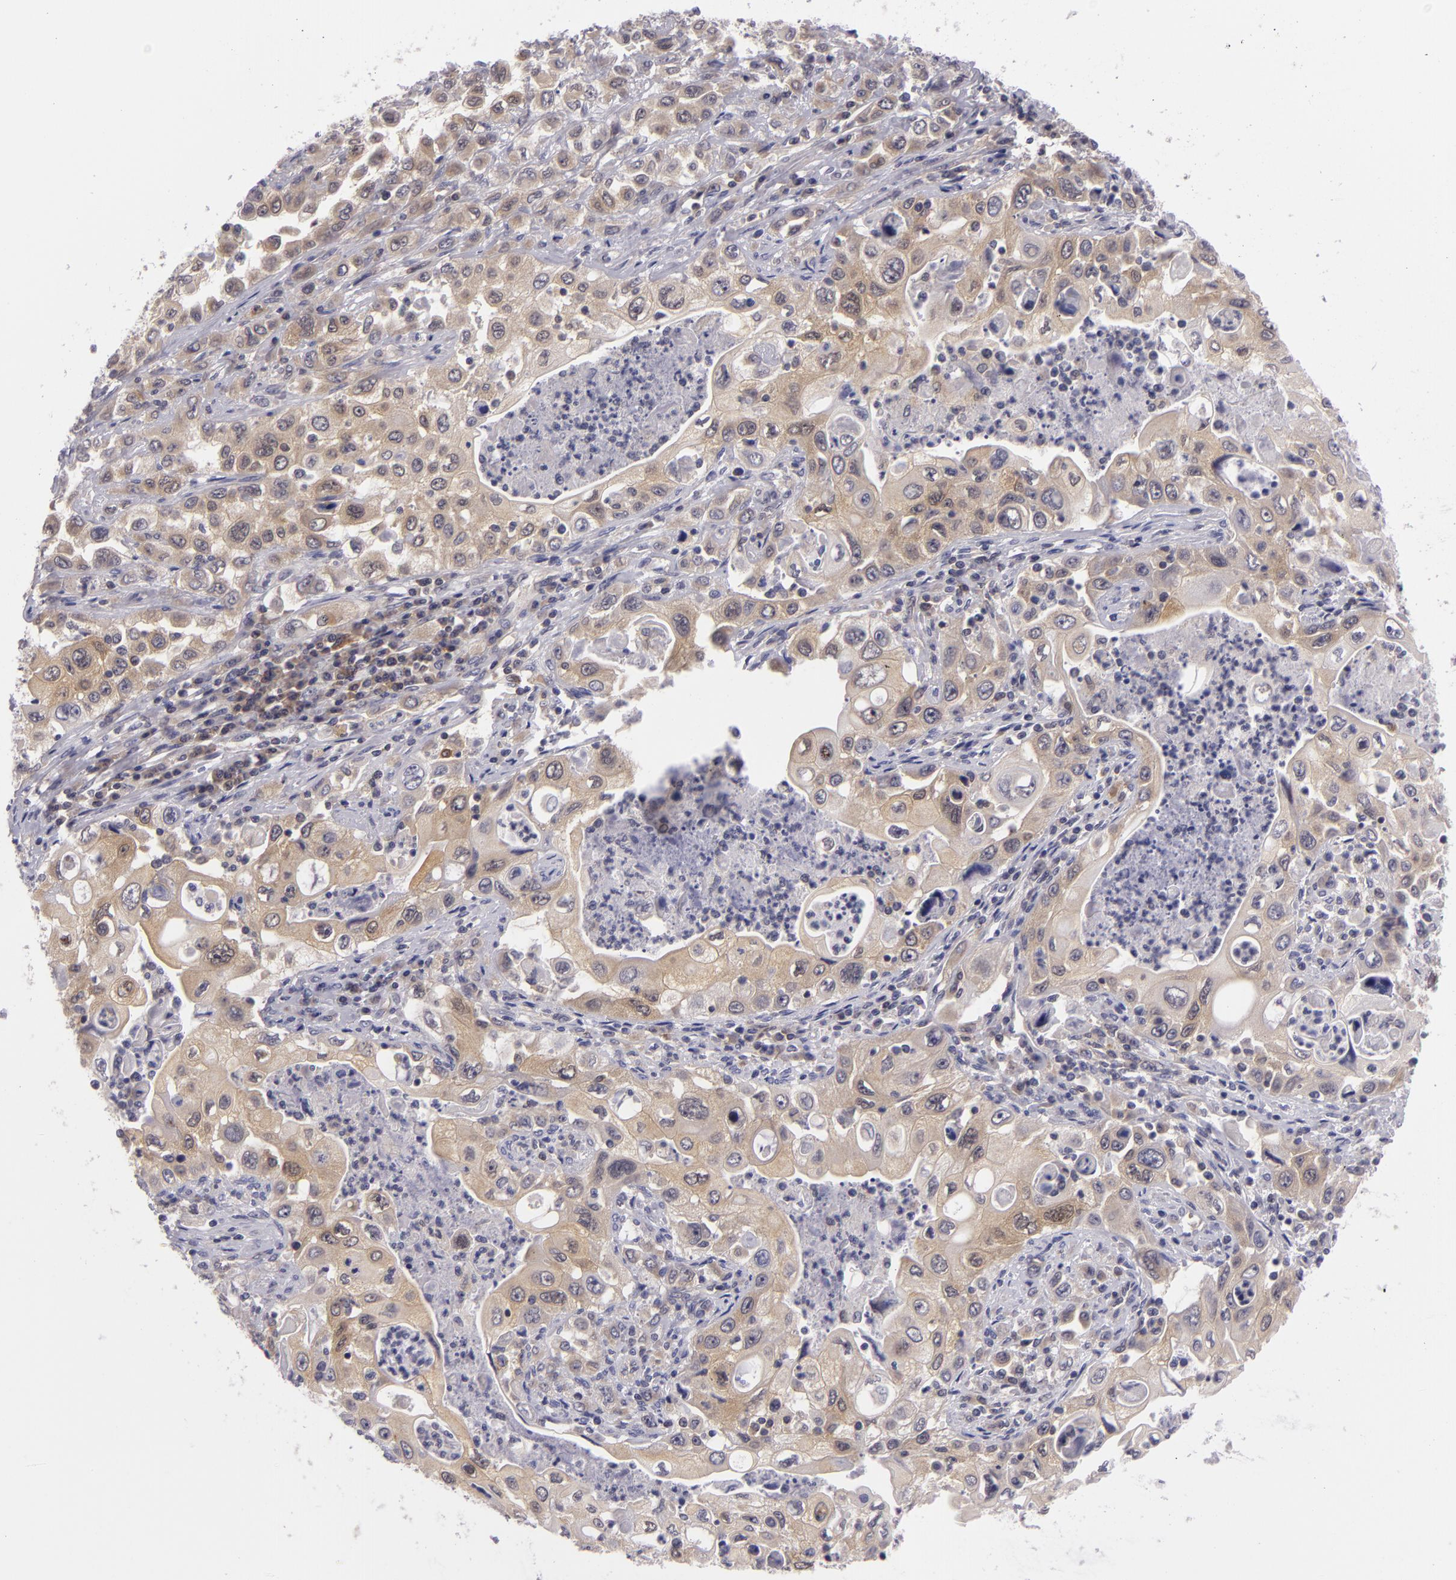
{"staining": {"intensity": "weak", "quantity": ">75%", "location": "cytoplasmic/membranous"}, "tissue": "pancreatic cancer", "cell_type": "Tumor cells", "image_type": "cancer", "snomed": [{"axis": "morphology", "description": "Adenocarcinoma, NOS"}, {"axis": "topography", "description": "Pancreas"}], "caption": "Immunohistochemical staining of human pancreatic adenocarcinoma exhibits weak cytoplasmic/membranous protein positivity in about >75% of tumor cells.", "gene": "BCL10", "patient": {"sex": "male", "age": 70}}